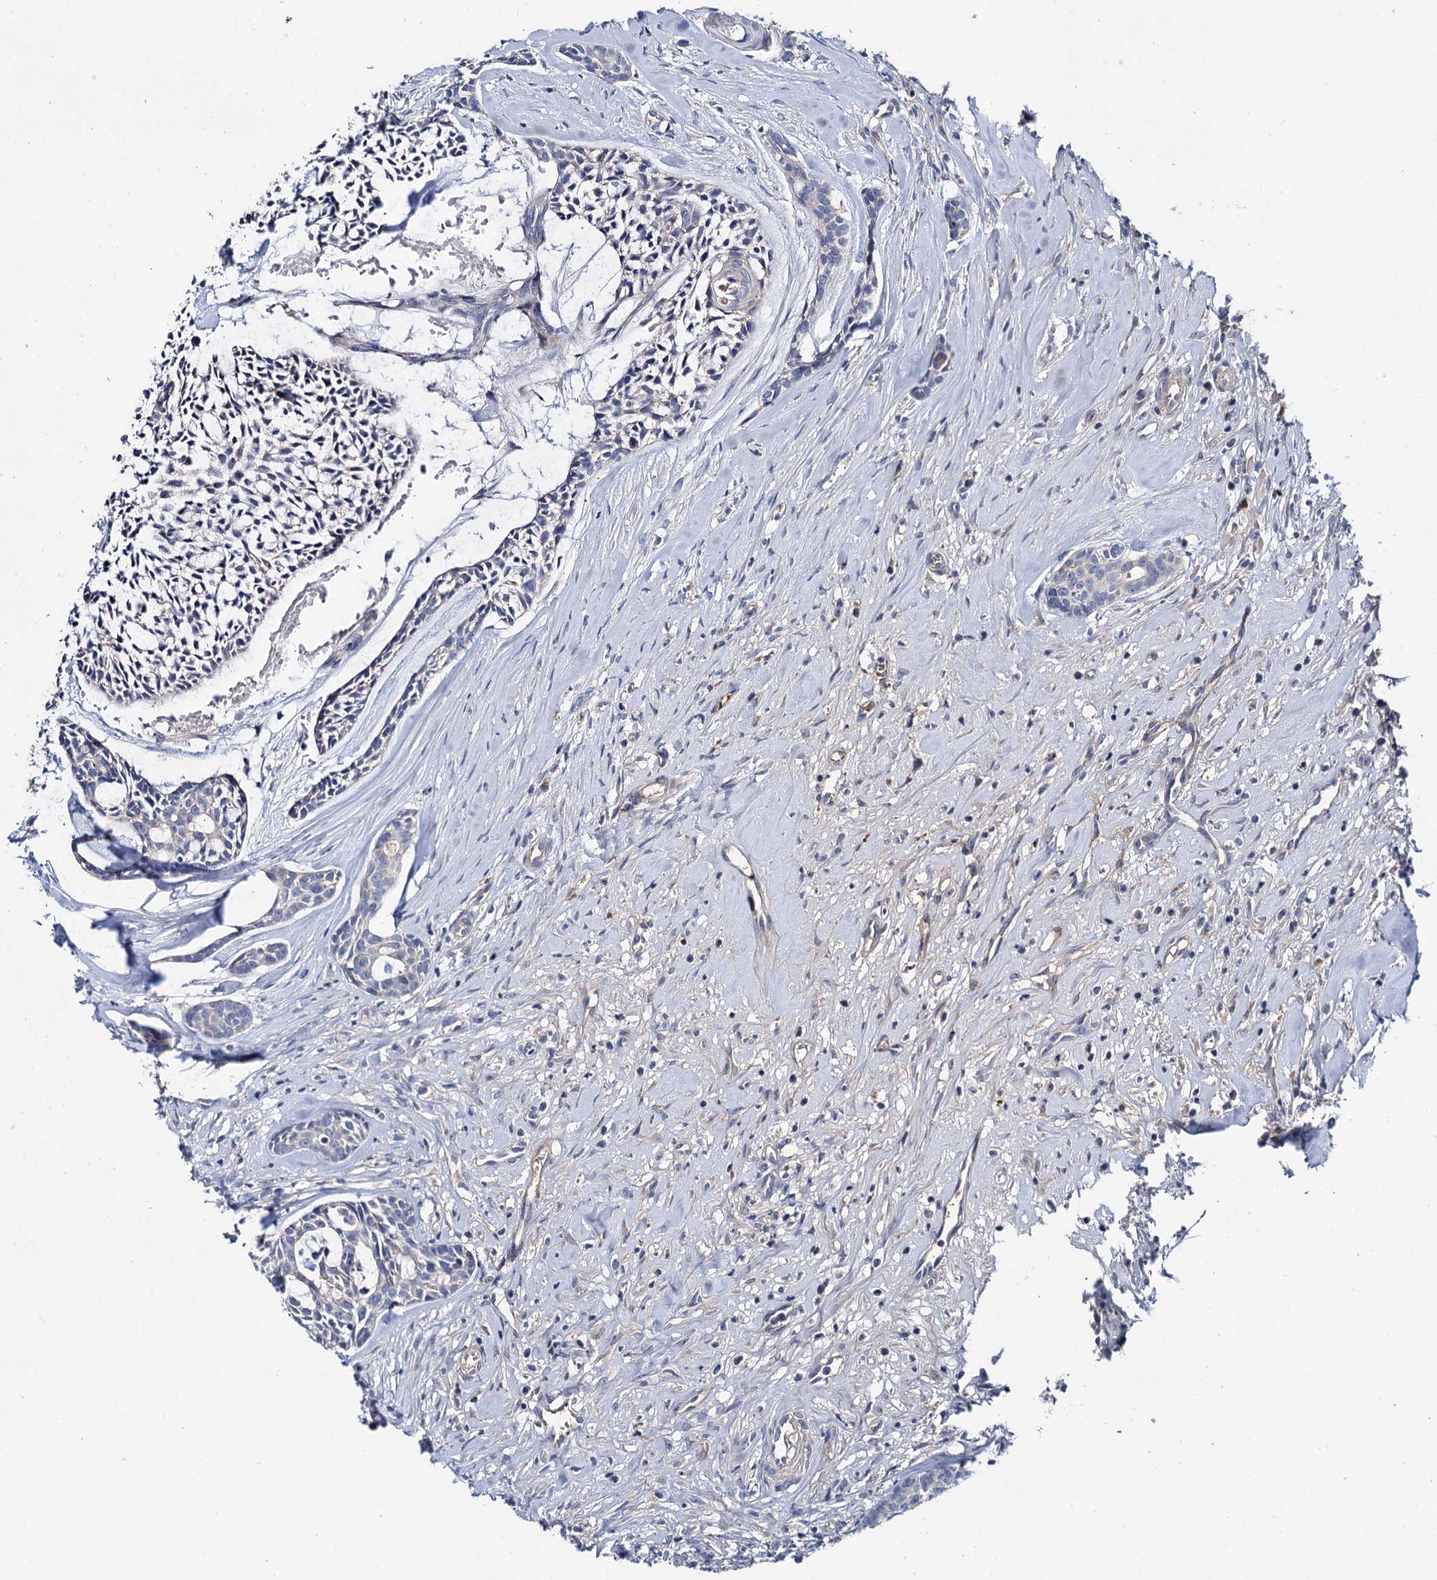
{"staining": {"intensity": "negative", "quantity": "none", "location": "none"}, "tissue": "head and neck cancer", "cell_type": "Tumor cells", "image_type": "cancer", "snomed": [{"axis": "morphology", "description": "Adenocarcinoma, NOS"}, {"axis": "topography", "description": "Subcutis"}, {"axis": "topography", "description": "Head-Neck"}], "caption": "Human head and neck cancer (adenocarcinoma) stained for a protein using immunohistochemistry displays no positivity in tumor cells.", "gene": "PPP1R32", "patient": {"sex": "female", "age": 73}}